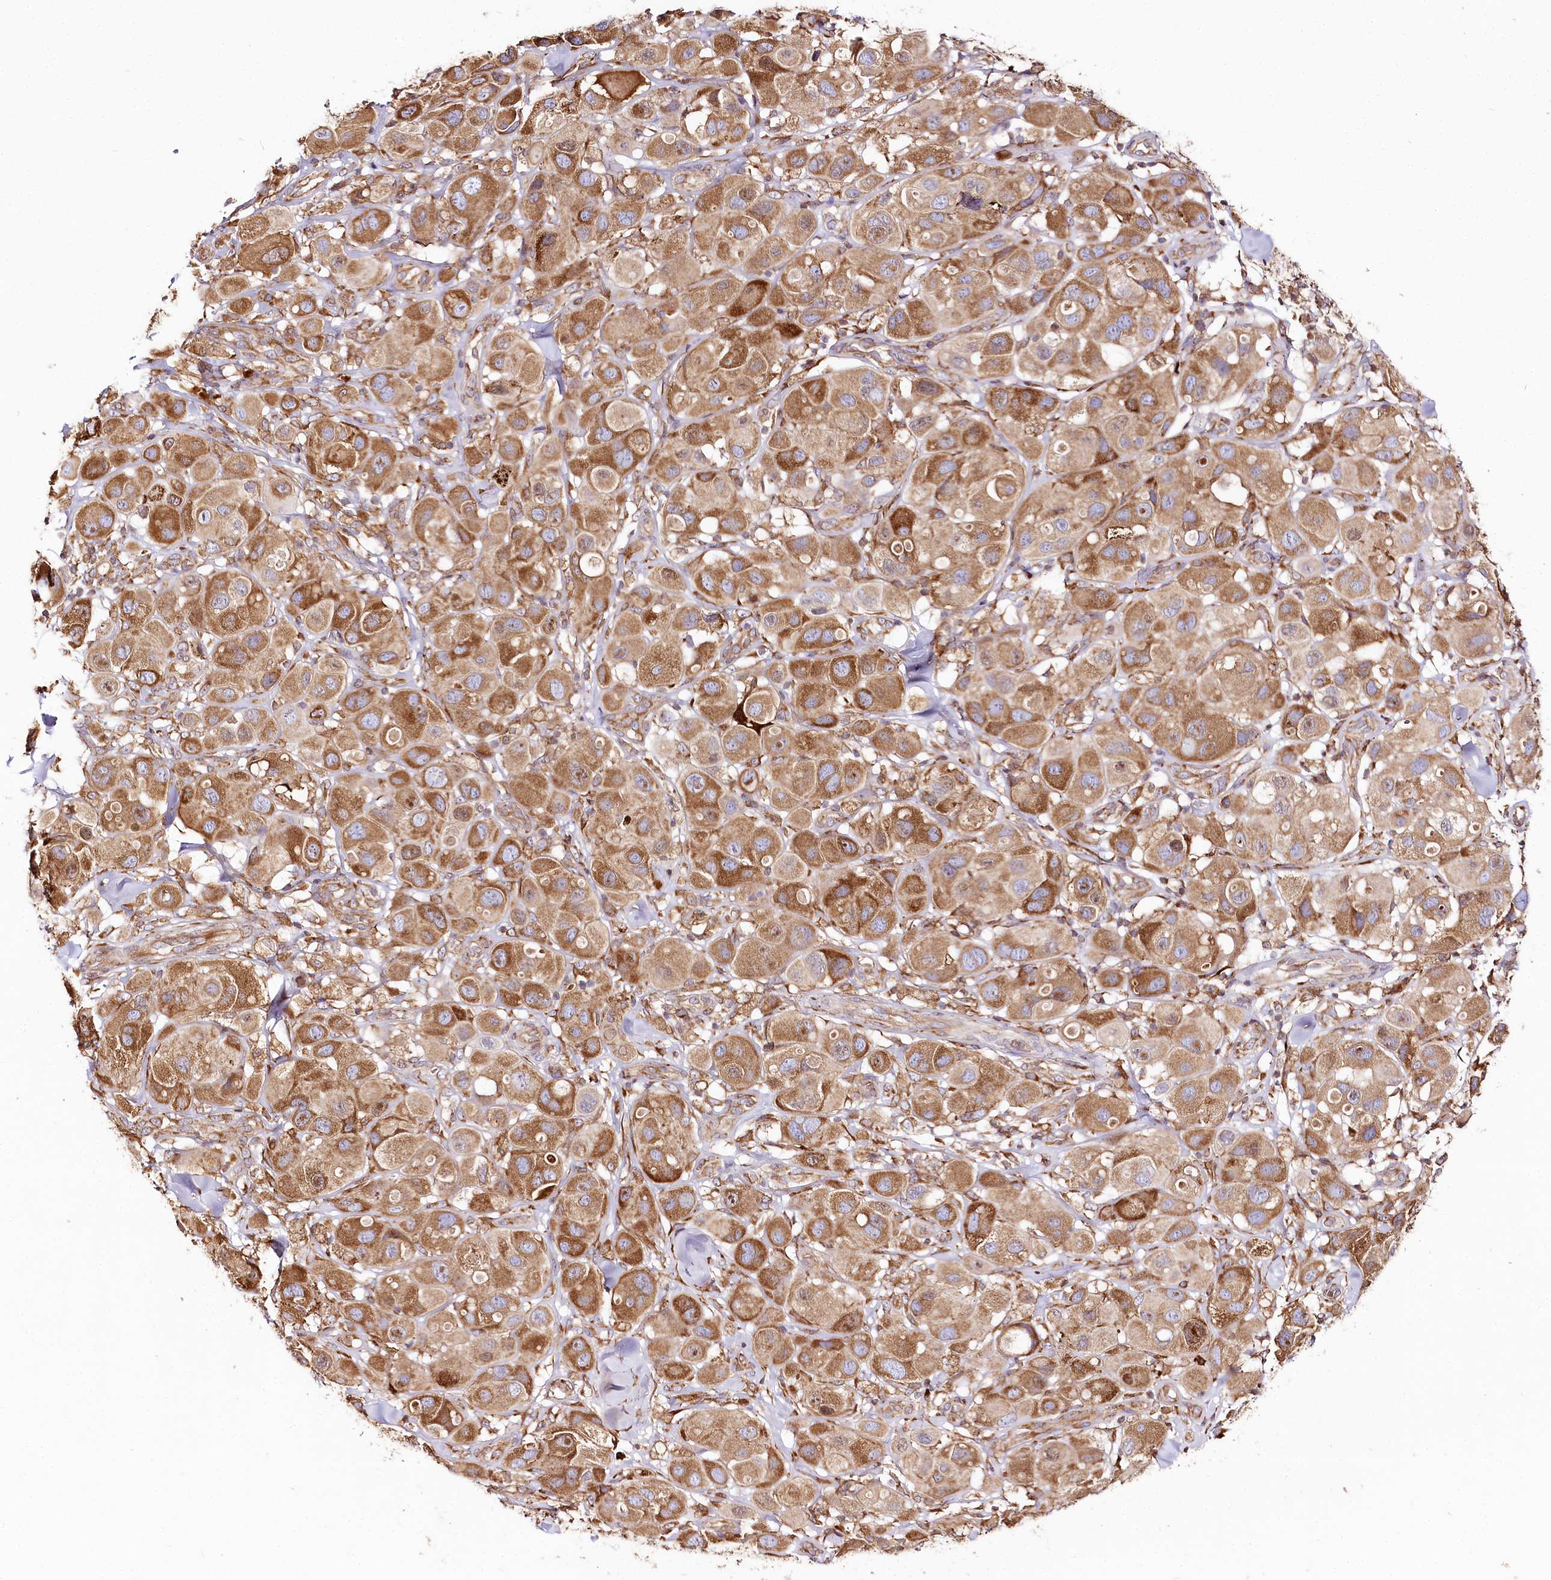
{"staining": {"intensity": "moderate", "quantity": ">75%", "location": "cytoplasmic/membranous"}, "tissue": "melanoma", "cell_type": "Tumor cells", "image_type": "cancer", "snomed": [{"axis": "morphology", "description": "Malignant melanoma, Metastatic site"}, {"axis": "topography", "description": "Skin"}], "caption": "Protein expression analysis of human malignant melanoma (metastatic site) reveals moderate cytoplasmic/membranous staining in approximately >75% of tumor cells.", "gene": "CNPY2", "patient": {"sex": "male", "age": 41}}